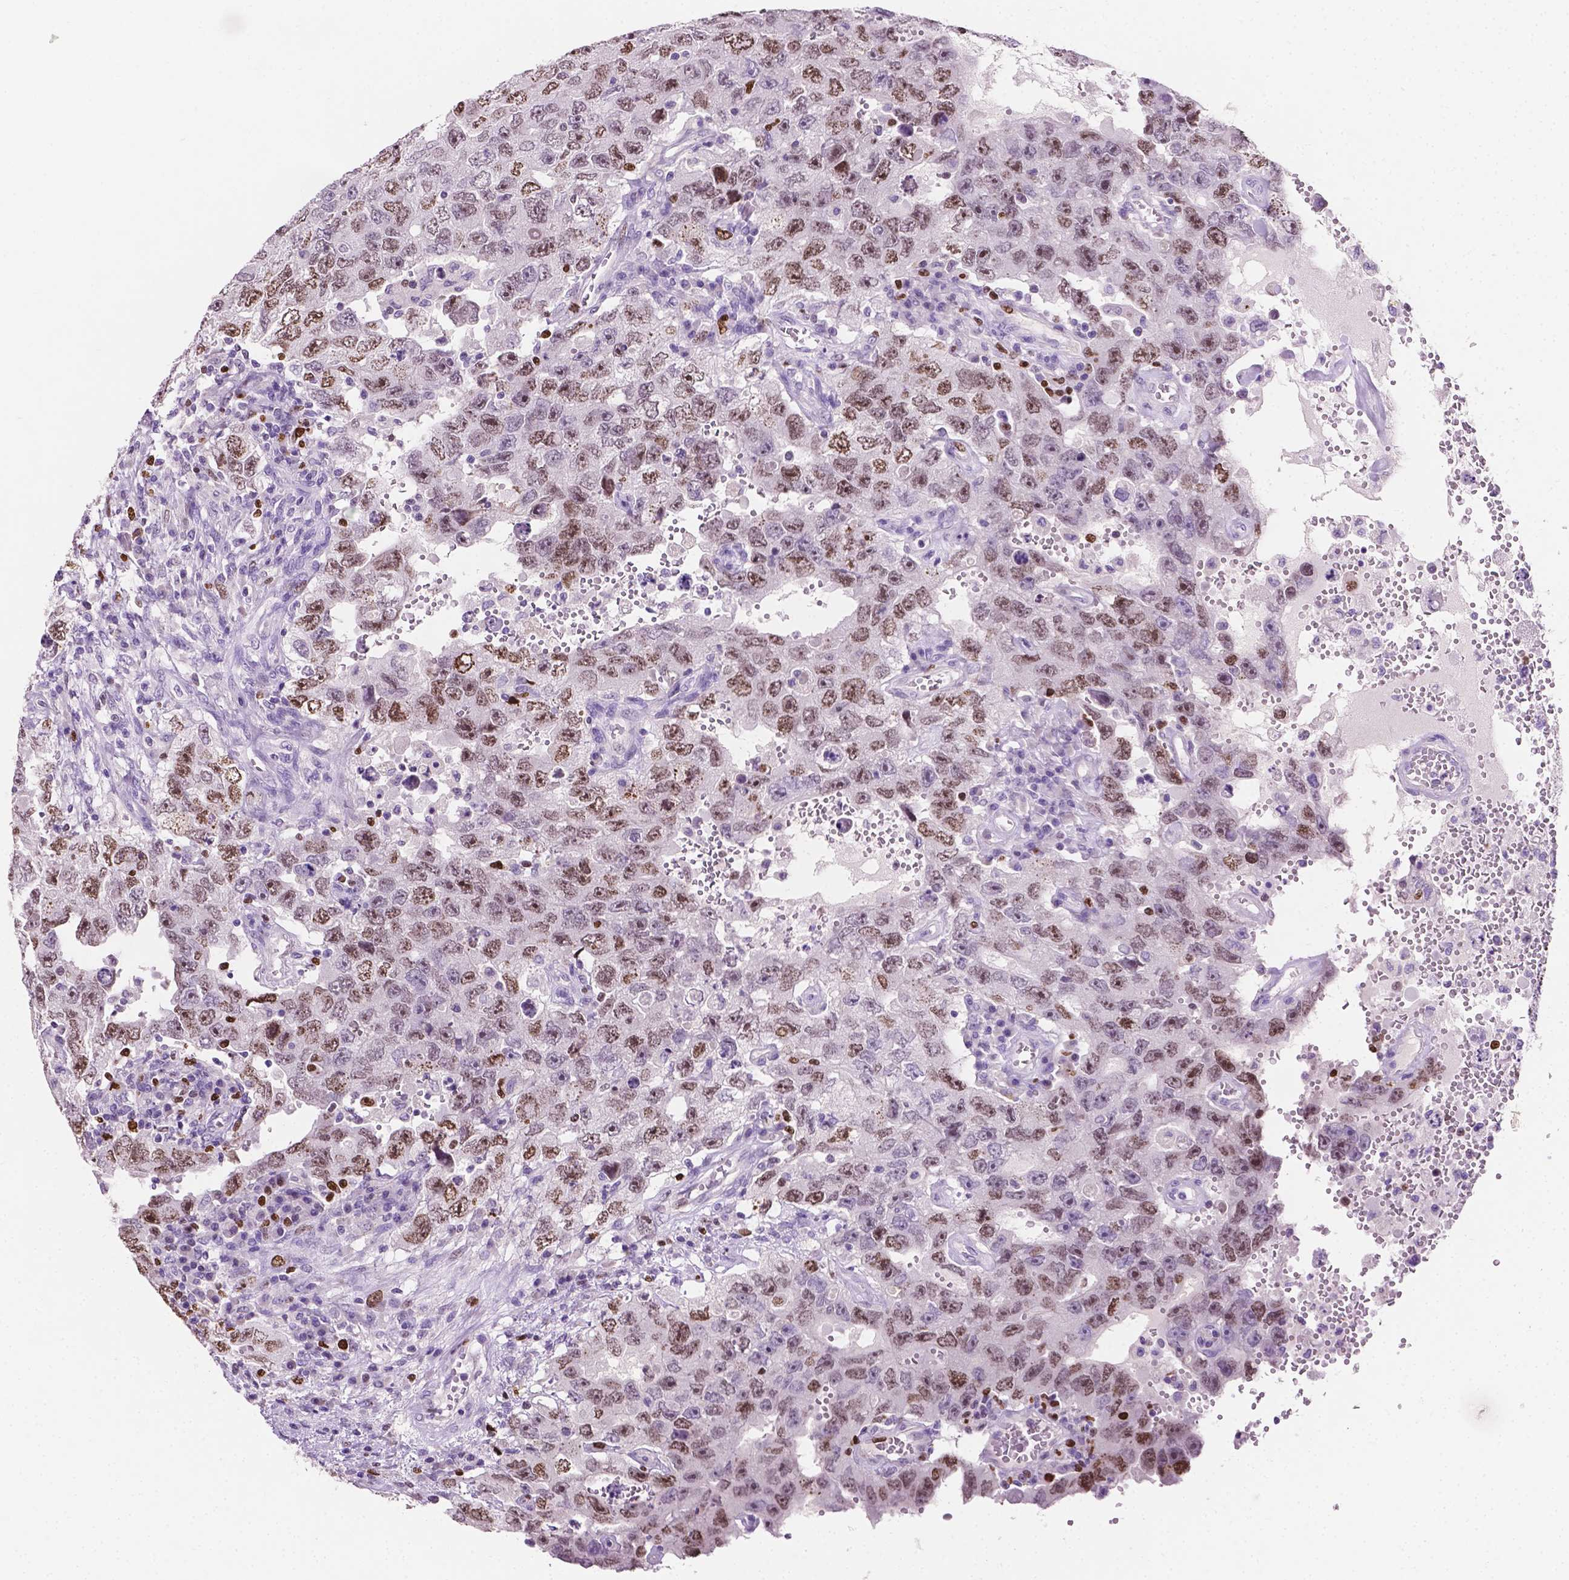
{"staining": {"intensity": "moderate", "quantity": ">75%", "location": "nuclear"}, "tissue": "testis cancer", "cell_type": "Tumor cells", "image_type": "cancer", "snomed": [{"axis": "morphology", "description": "Carcinoma, Embryonal, NOS"}, {"axis": "topography", "description": "Testis"}], "caption": "This image shows testis cancer stained with immunohistochemistry to label a protein in brown. The nuclear of tumor cells show moderate positivity for the protein. Nuclei are counter-stained blue.", "gene": "SIAH2", "patient": {"sex": "male", "age": 26}}